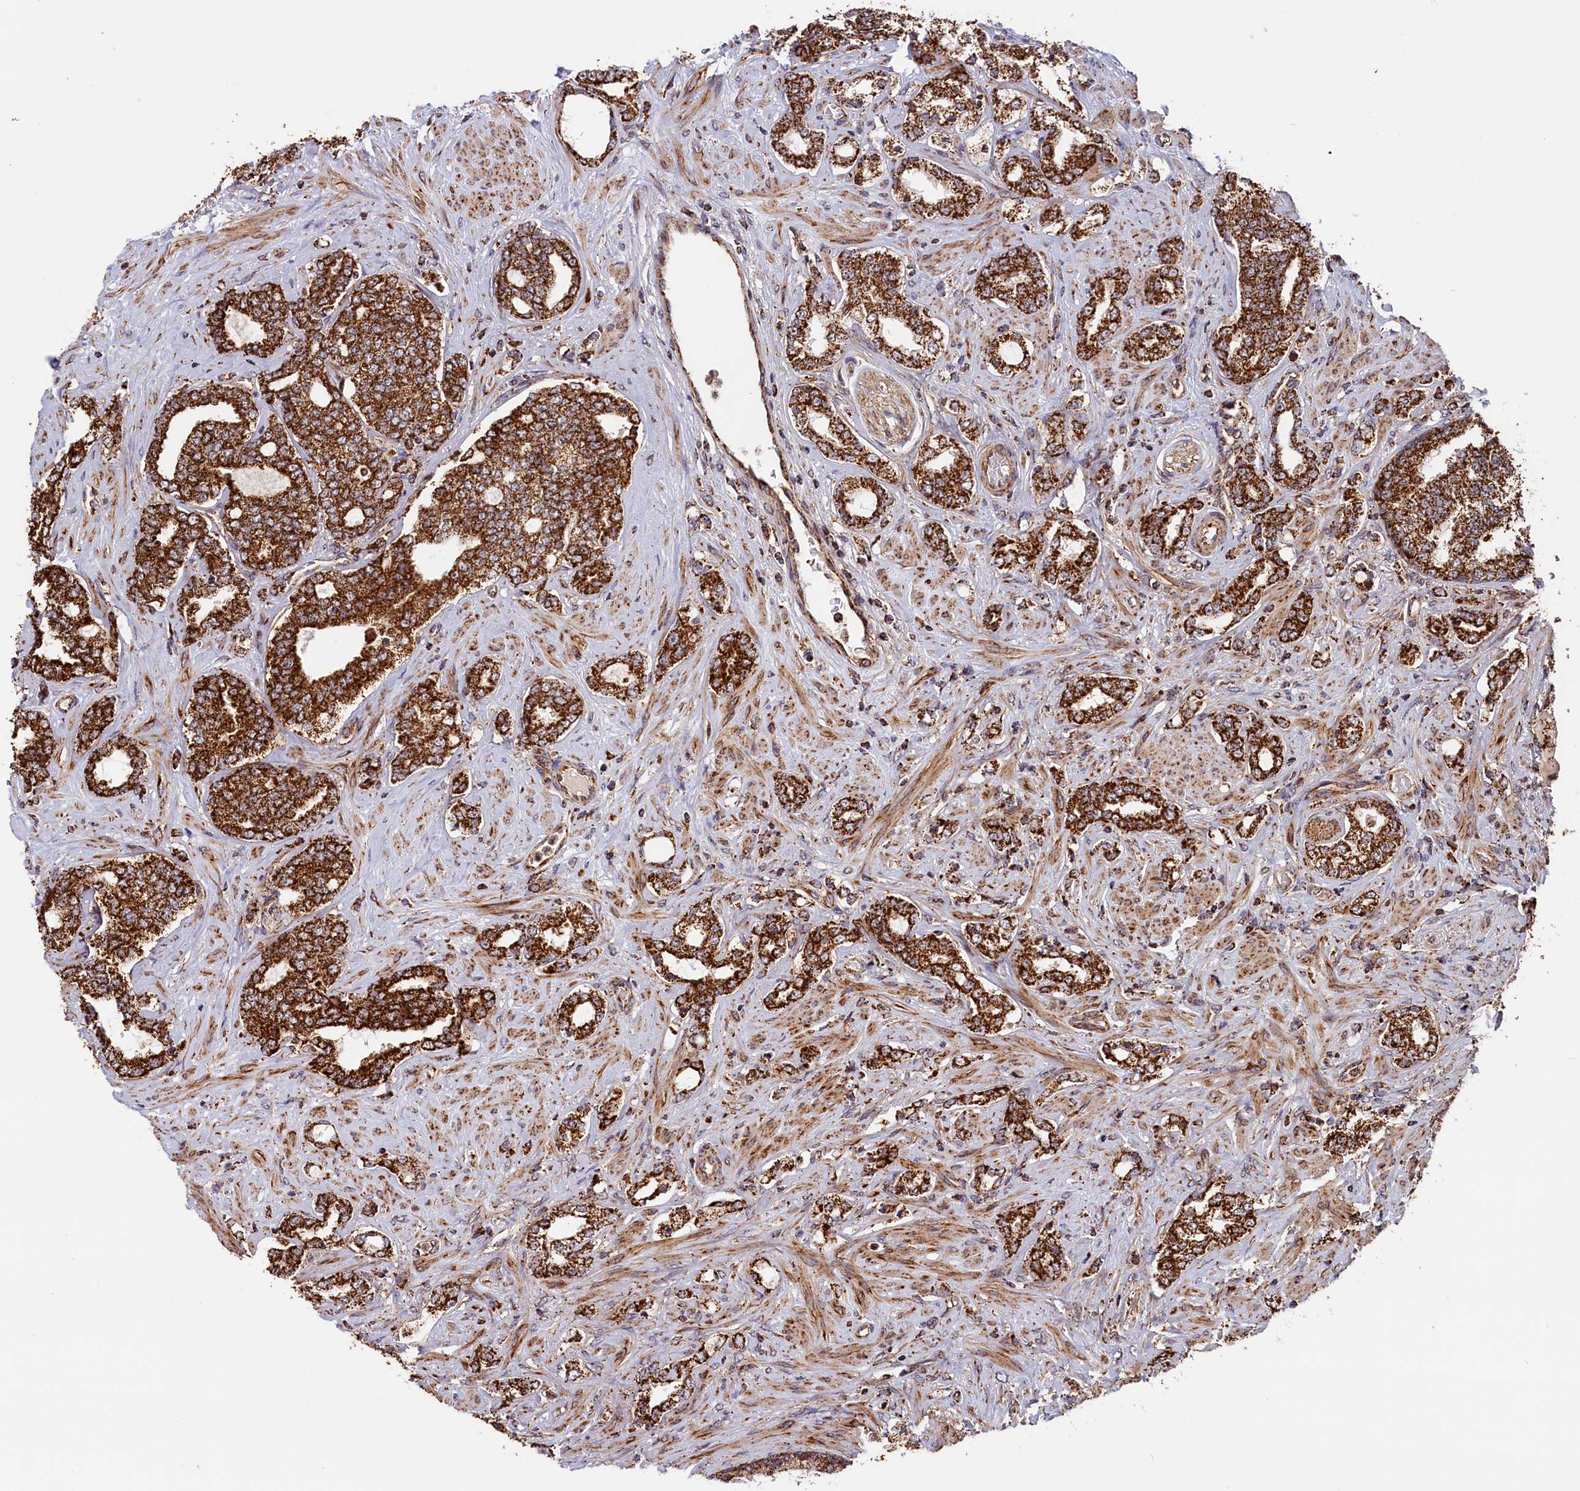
{"staining": {"intensity": "strong", "quantity": ">75%", "location": "cytoplasmic/membranous"}, "tissue": "prostate cancer", "cell_type": "Tumor cells", "image_type": "cancer", "snomed": [{"axis": "morphology", "description": "Adenocarcinoma, High grade"}, {"axis": "topography", "description": "Prostate"}], "caption": "Protein staining displays strong cytoplasmic/membranous staining in approximately >75% of tumor cells in high-grade adenocarcinoma (prostate). The staining was performed using DAB (3,3'-diaminobenzidine), with brown indicating positive protein expression. Nuclei are stained blue with hematoxylin.", "gene": "MACROD1", "patient": {"sex": "male", "age": 64}}